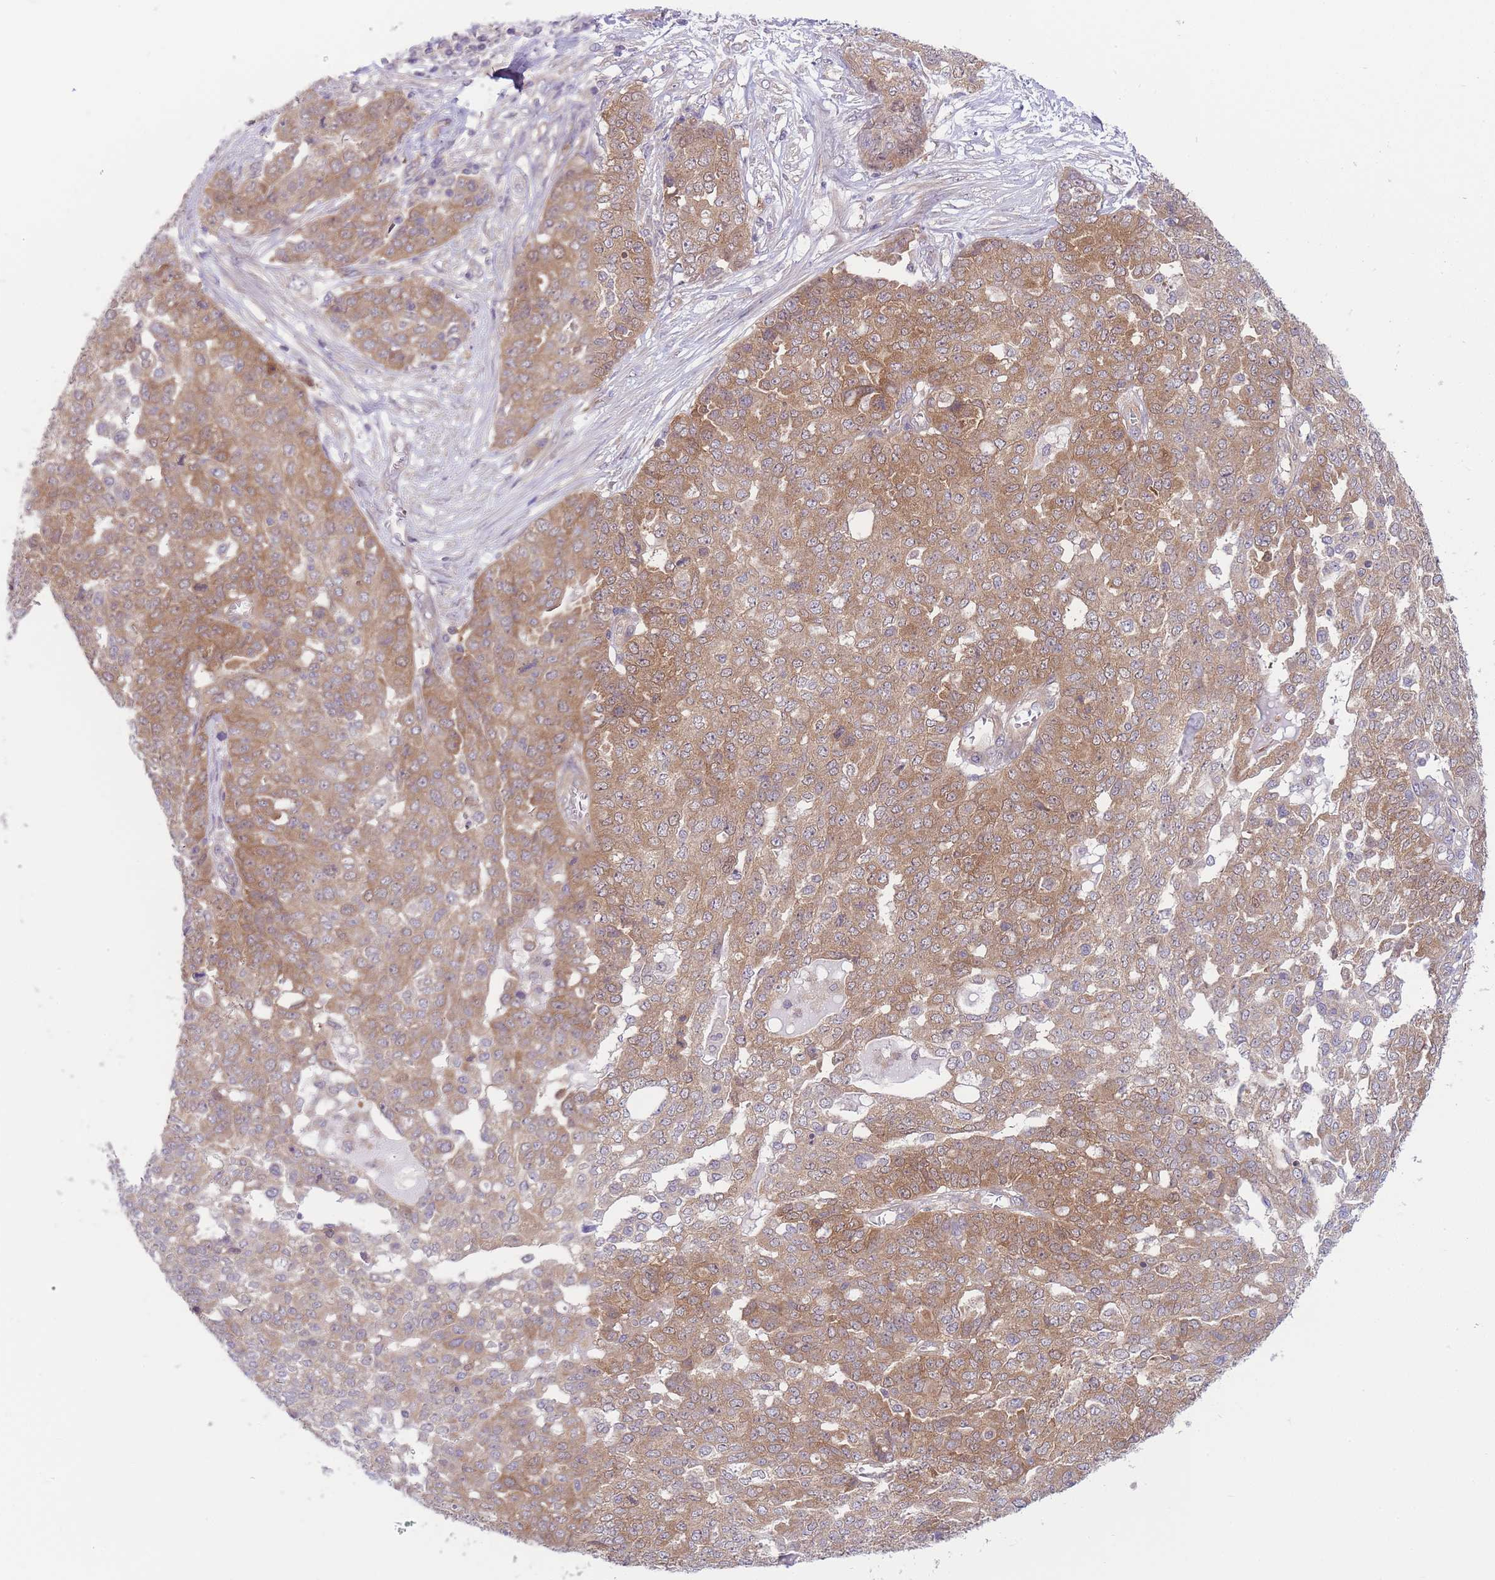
{"staining": {"intensity": "moderate", "quantity": ">75%", "location": "cytoplasmic/membranous"}, "tissue": "ovarian cancer", "cell_type": "Tumor cells", "image_type": "cancer", "snomed": [{"axis": "morphology", "description": "Cystadenocarcinoma, serous, NOS"}, {"axis": "topography", "description": "Soft tissue"}, {"axis": "topography", "description": "Ovary"}], "caption": "Human ovarian cancer stained for a protein (brown) exhibits moderate cytoplasmic/membranous positive positivity in about >75% of tumor cells.", "gene": "PFDN6", "patient": {"sex": "female", "age": 57}}